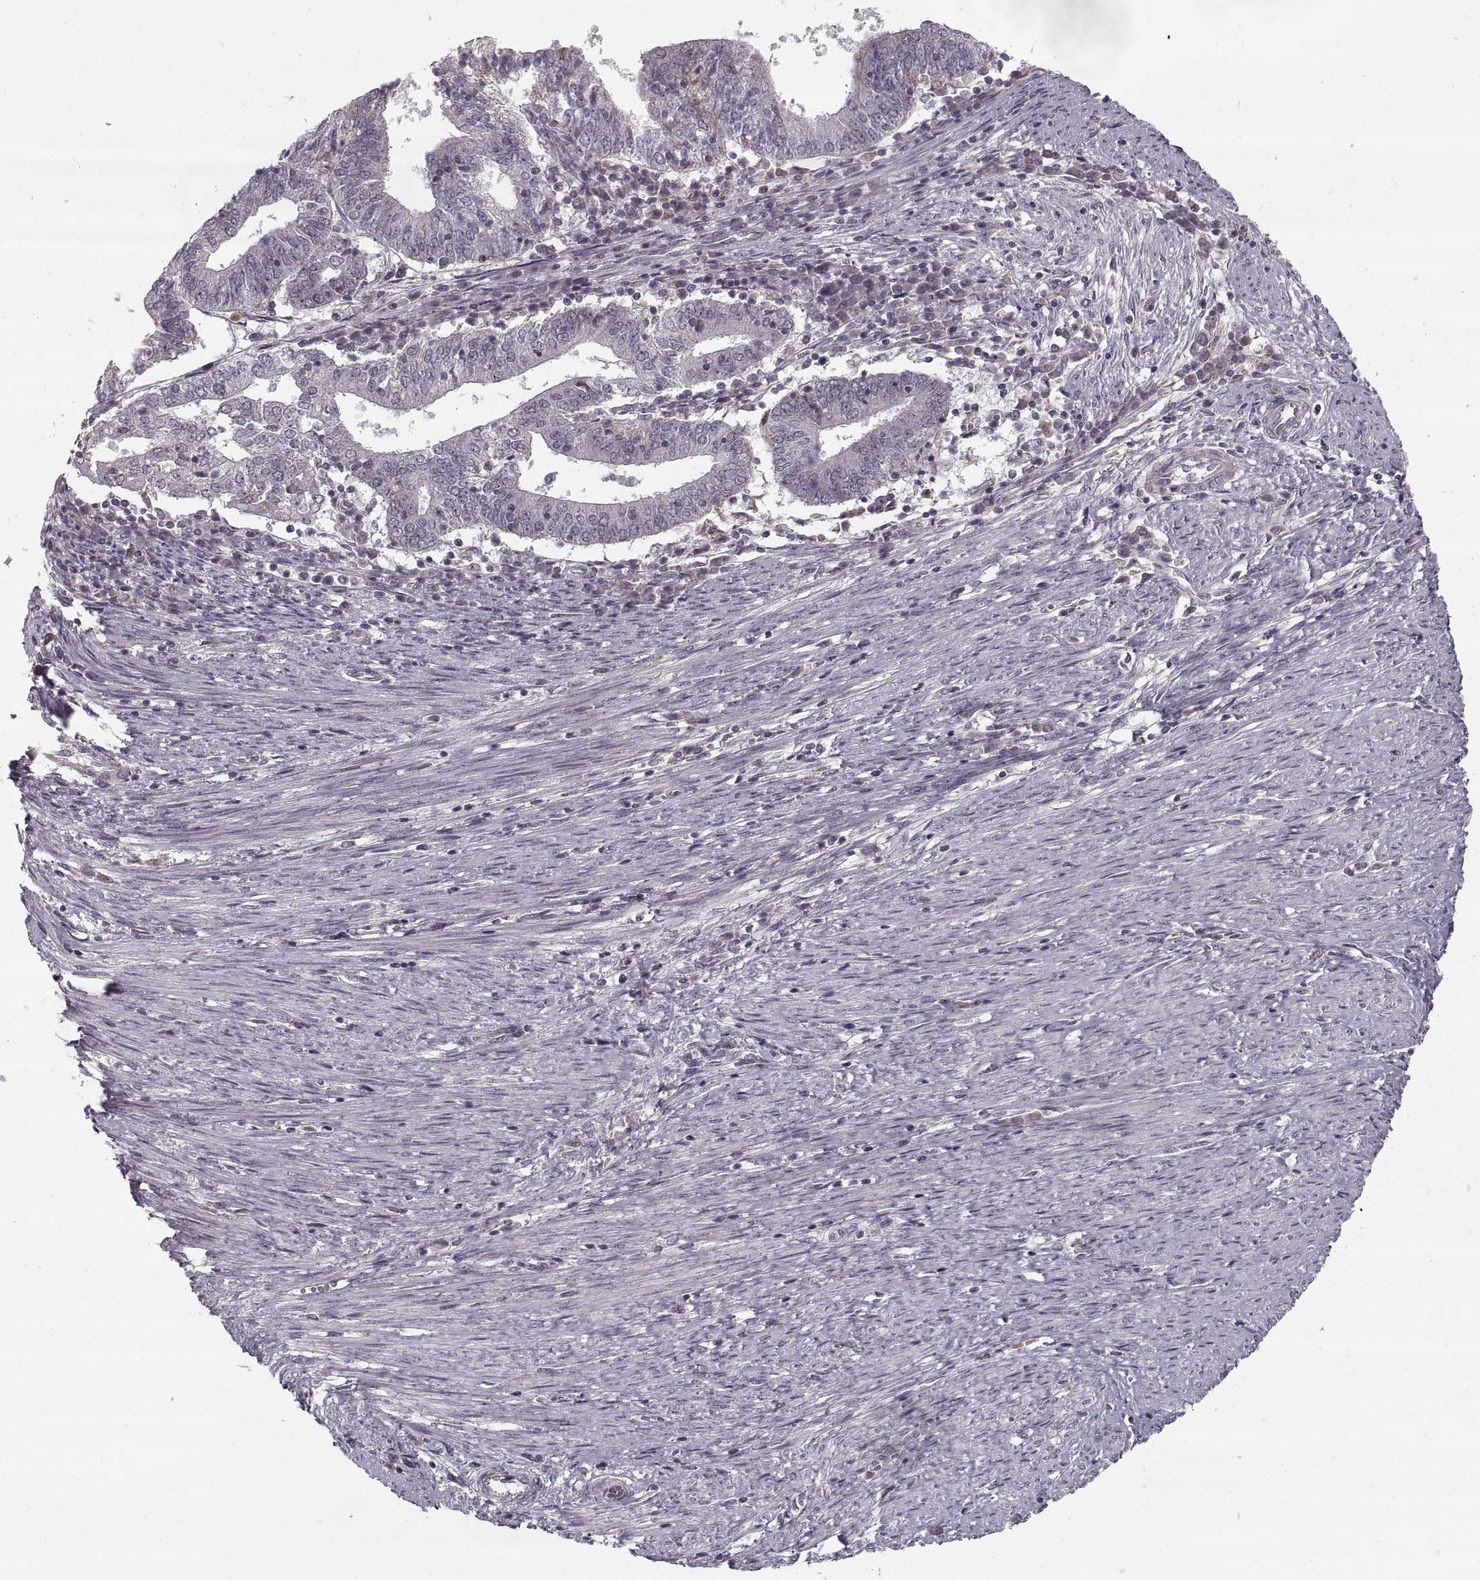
{"staining": {"intensity": "negative", "quantity": "none", "location": "none"}, "tissue": "endometrial cancer", "cell_type": "Tumor cells", "image_type": "cancer", "snomed": [{"axis": "morphology", "description": "Adenocarcinoma, NOS"}, {"axis": "topography", "description": "Endometrium"}], "caption": "Endometrial cancer (adenocarcinoma) stained for a protein using IHC displays no expression tumor cells.", "gene": "ASIC3", "patient": {"sex": "female", "age": 82}}